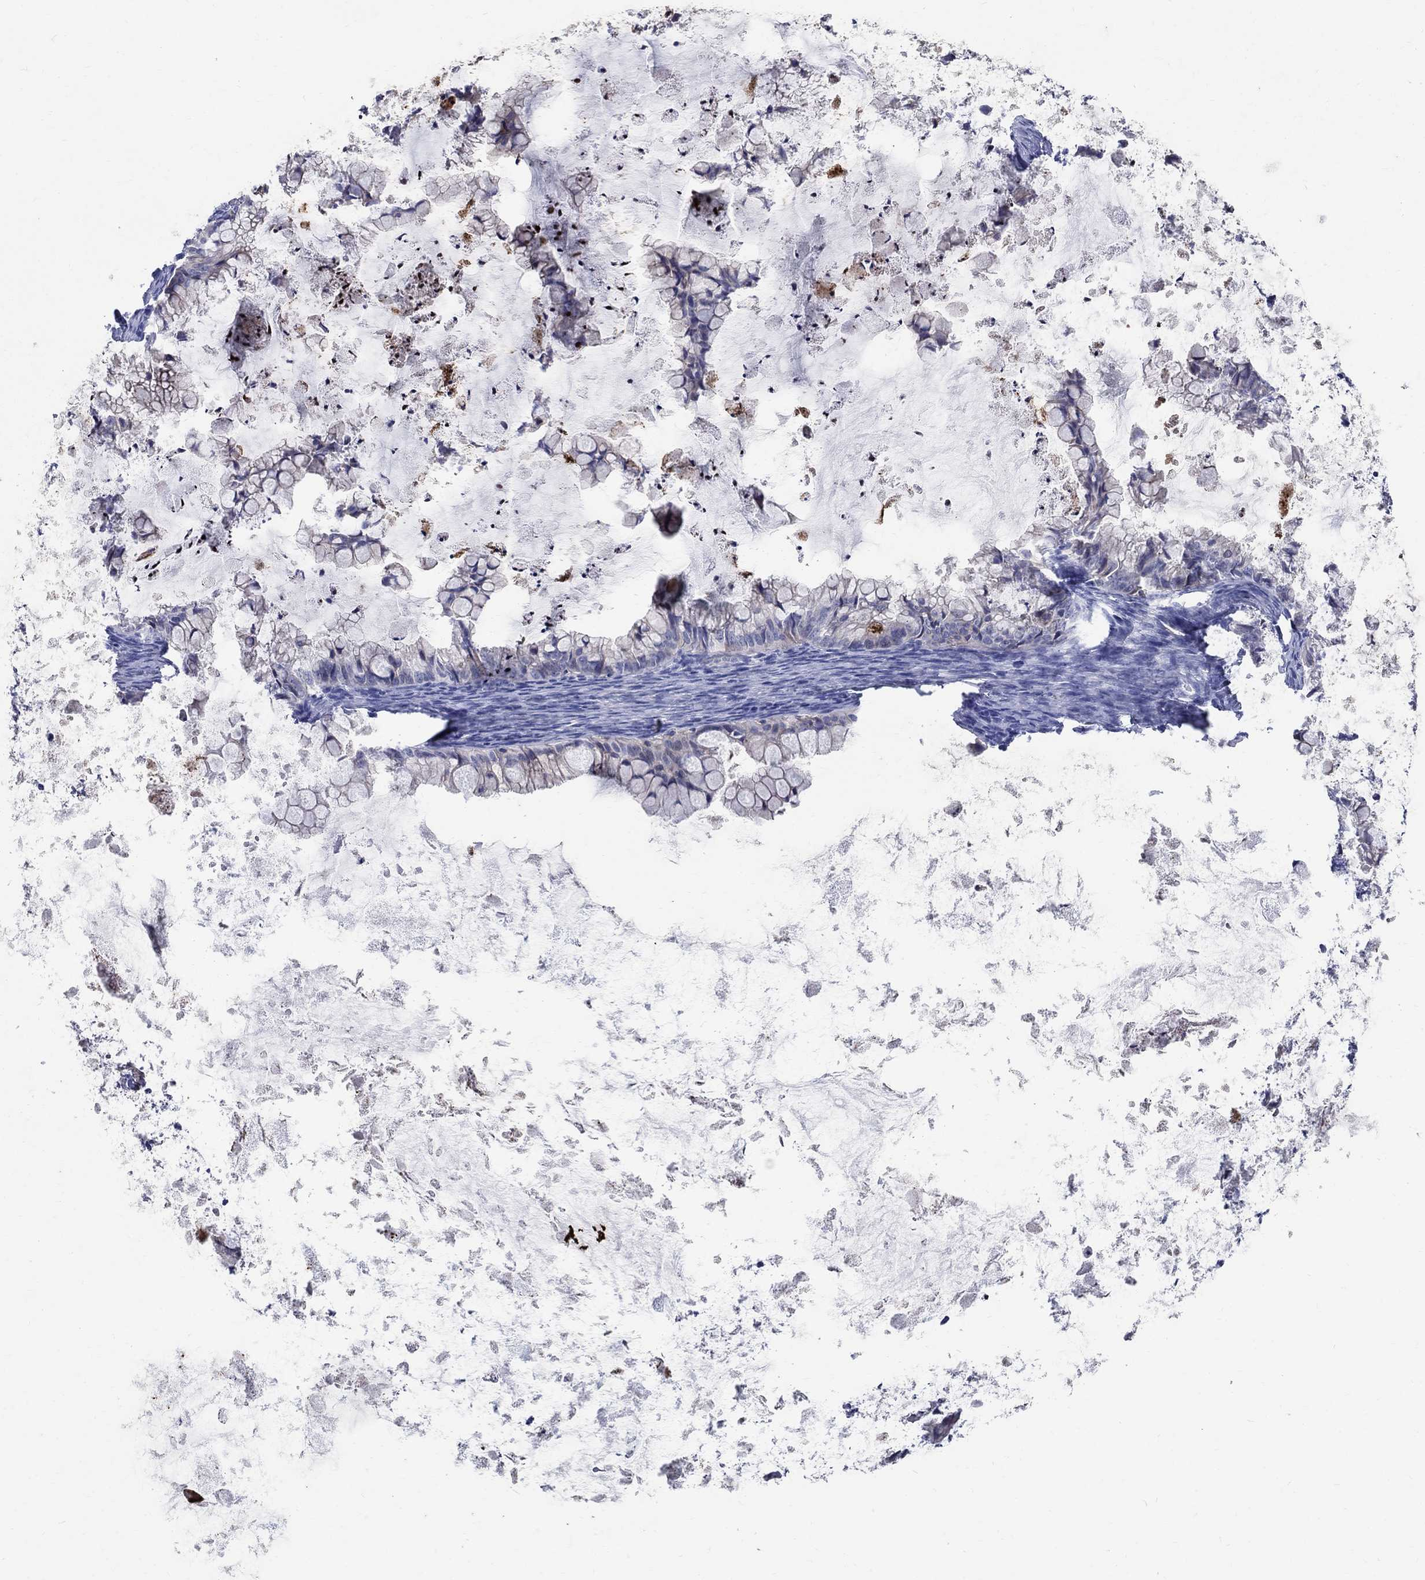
{"staining": {"intensity": "negative", "quantity": "none", "location": "none"}, "tissue": "ovarian cancer", "cell_type": "Tumor cells", "image_type": "cancer", "snomed": [{"axis": "morphology", "description": "Cystadenocarcinoma, mucinous, NOS"}, {"axis": "topography", "description": "Ovary"}], "caption": "Tumor cells show no significant positivity in mucinous cystadenocarcinoma (ovarian).", "gene": "SOX2", "patient": {"sex": "female", "age": 35}}